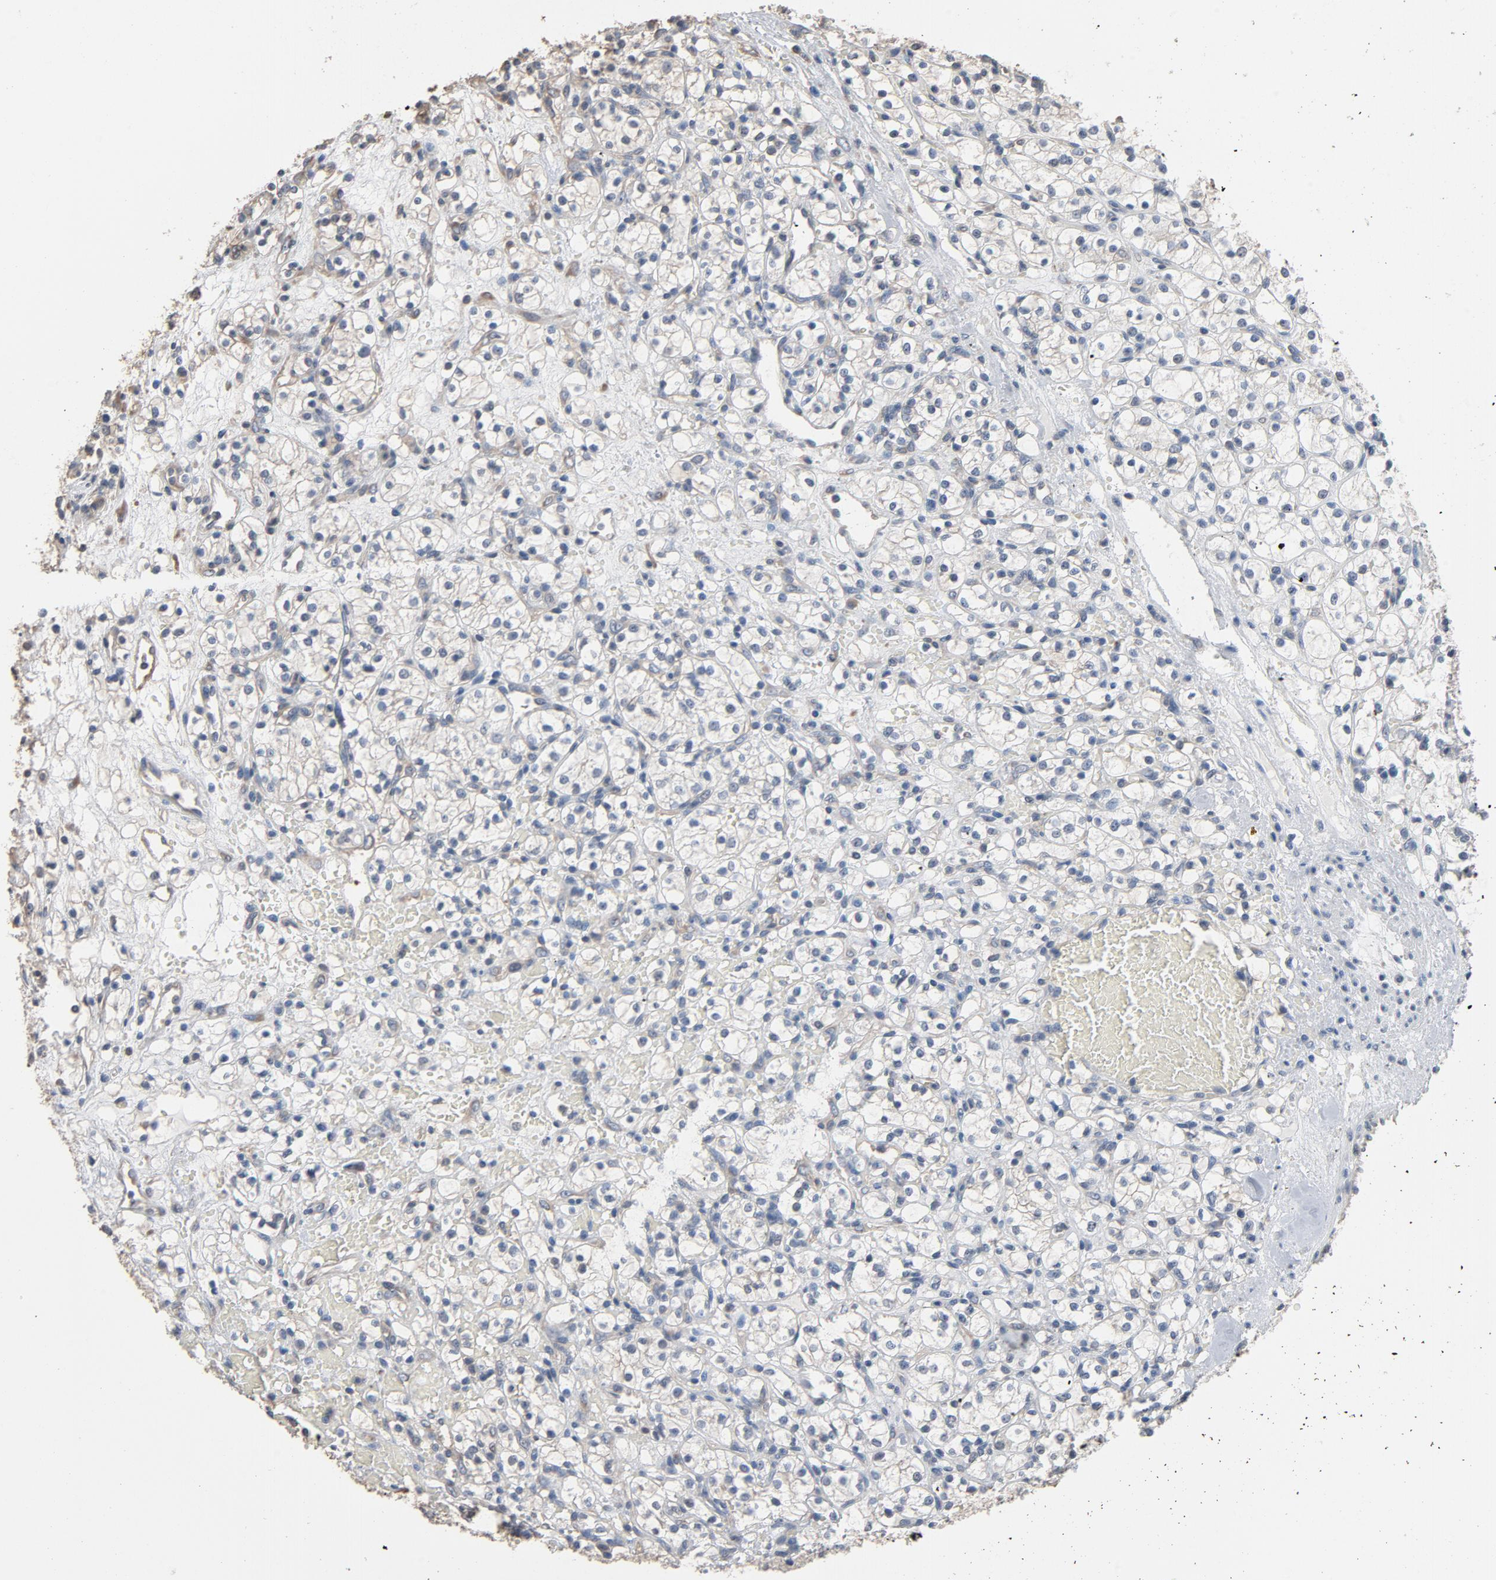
{"staining": {"intensity": "negative", "quantity": "none", "location": "none"}, "tissue": "renal cancer", "cell_type": "Tumor cells", "image_type": "cancer", "snomed": [{"axis": "morphology", "description": "Adenocarcinoma, NOS"}, {"axis": "topography", "description": "Kidney"}], "caption": "Renal adenocarcinoma was stained to show a protein in brown. There is no significant staining in tumor cells.", "gene": "SOX6", "patient": {"sex": "female", "age": 60}}